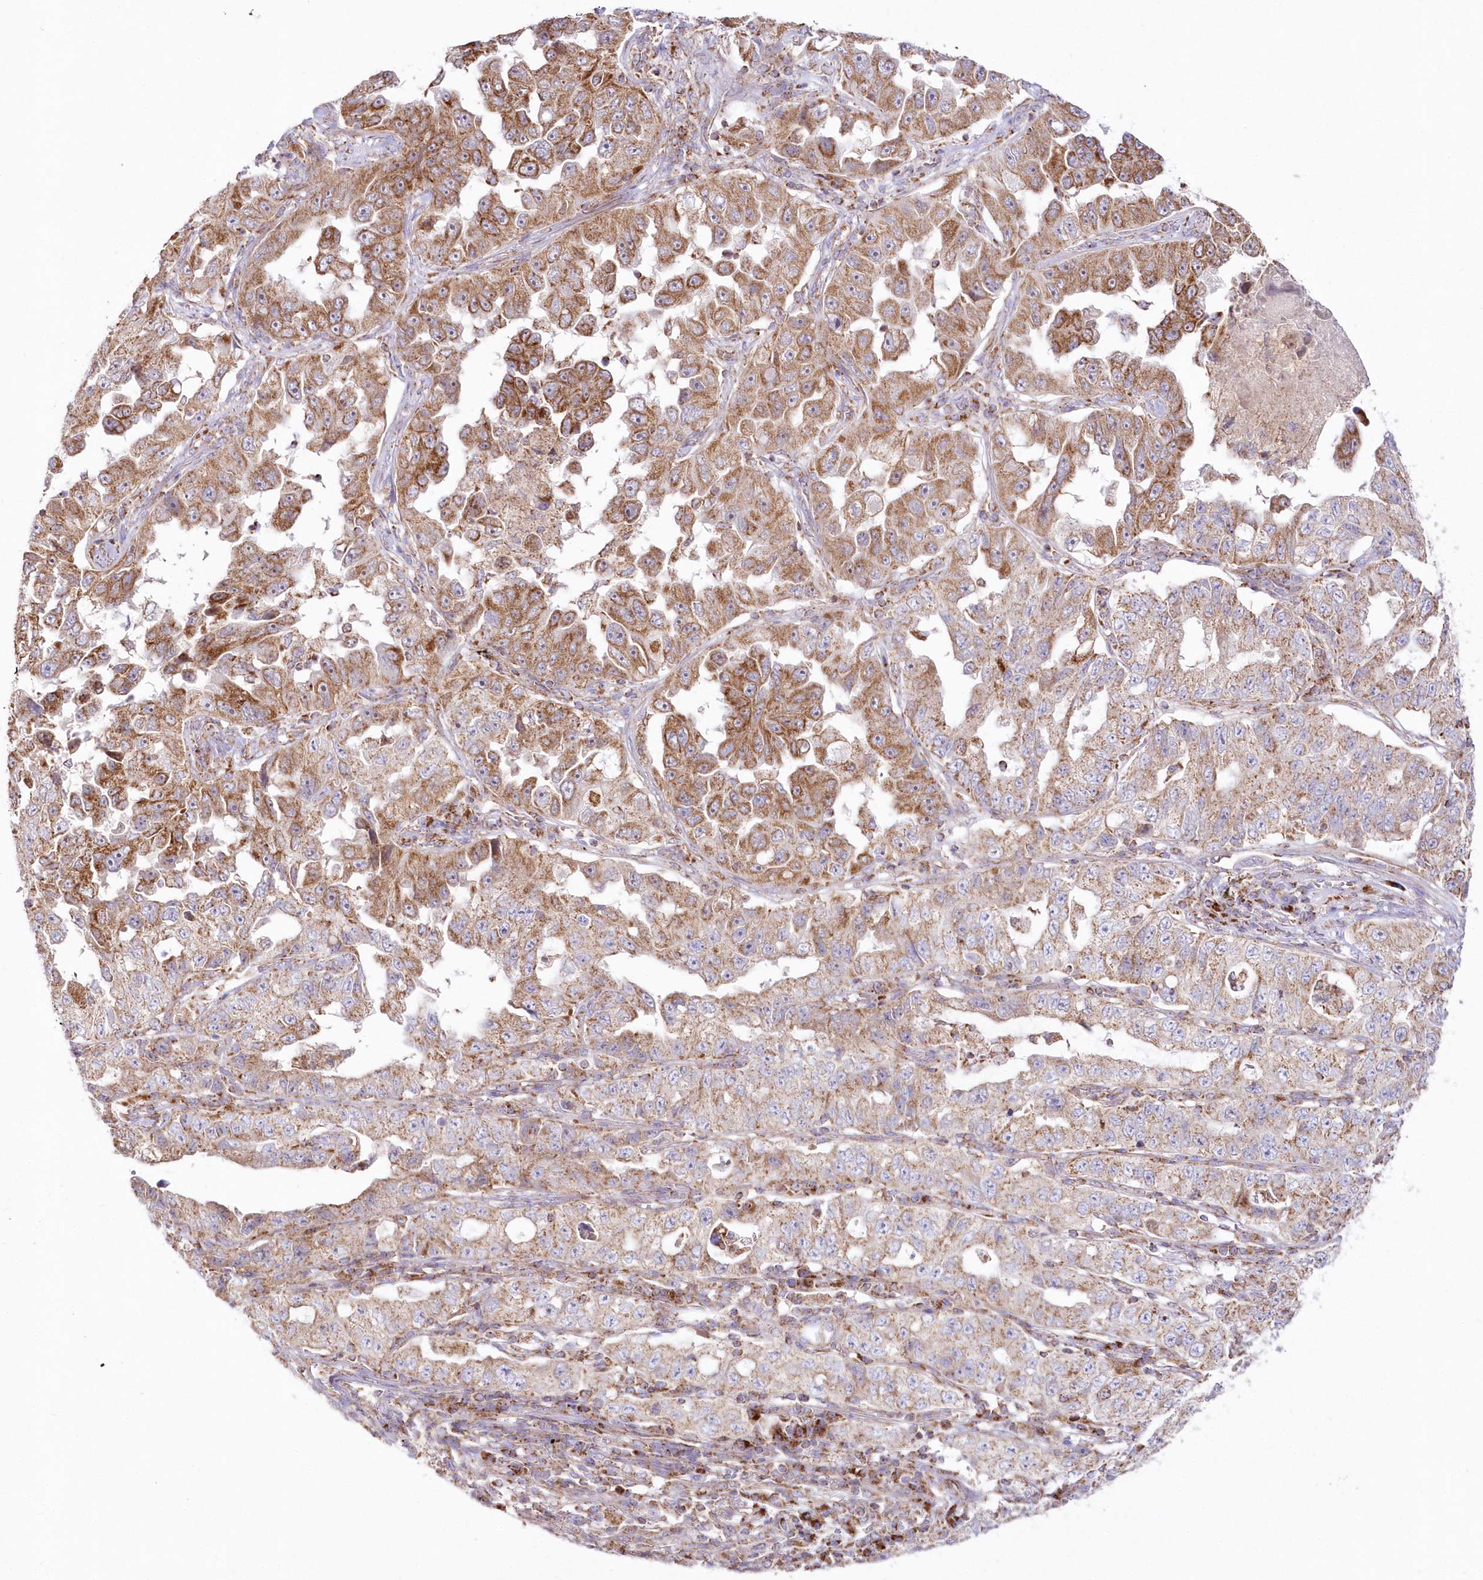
{"staining": {"intensity": "moderate", "quantity": ">75%", "location": "cytoplasmic/membranous"}, "tissue": "lung cancer", "cell_type": "Tumor cells", "image_type": "cancer", "snomed": [{"axis": "morphology", "description": "Adenocarcinoma, NOS"}, {"axis": "topography", "description": "Lung"}], "caption": "Lung cancer (adenocarcinoma) tissue exhibits moderate cytoplasmic/membranous positivity in about >75% of tumor cells, visualized by immunohistochemistry. The protein of interest is shown in brown color, while the nuclei are stained blue.", "gene": "DNA2", "patient": {"sex": "female", "age": 51}}